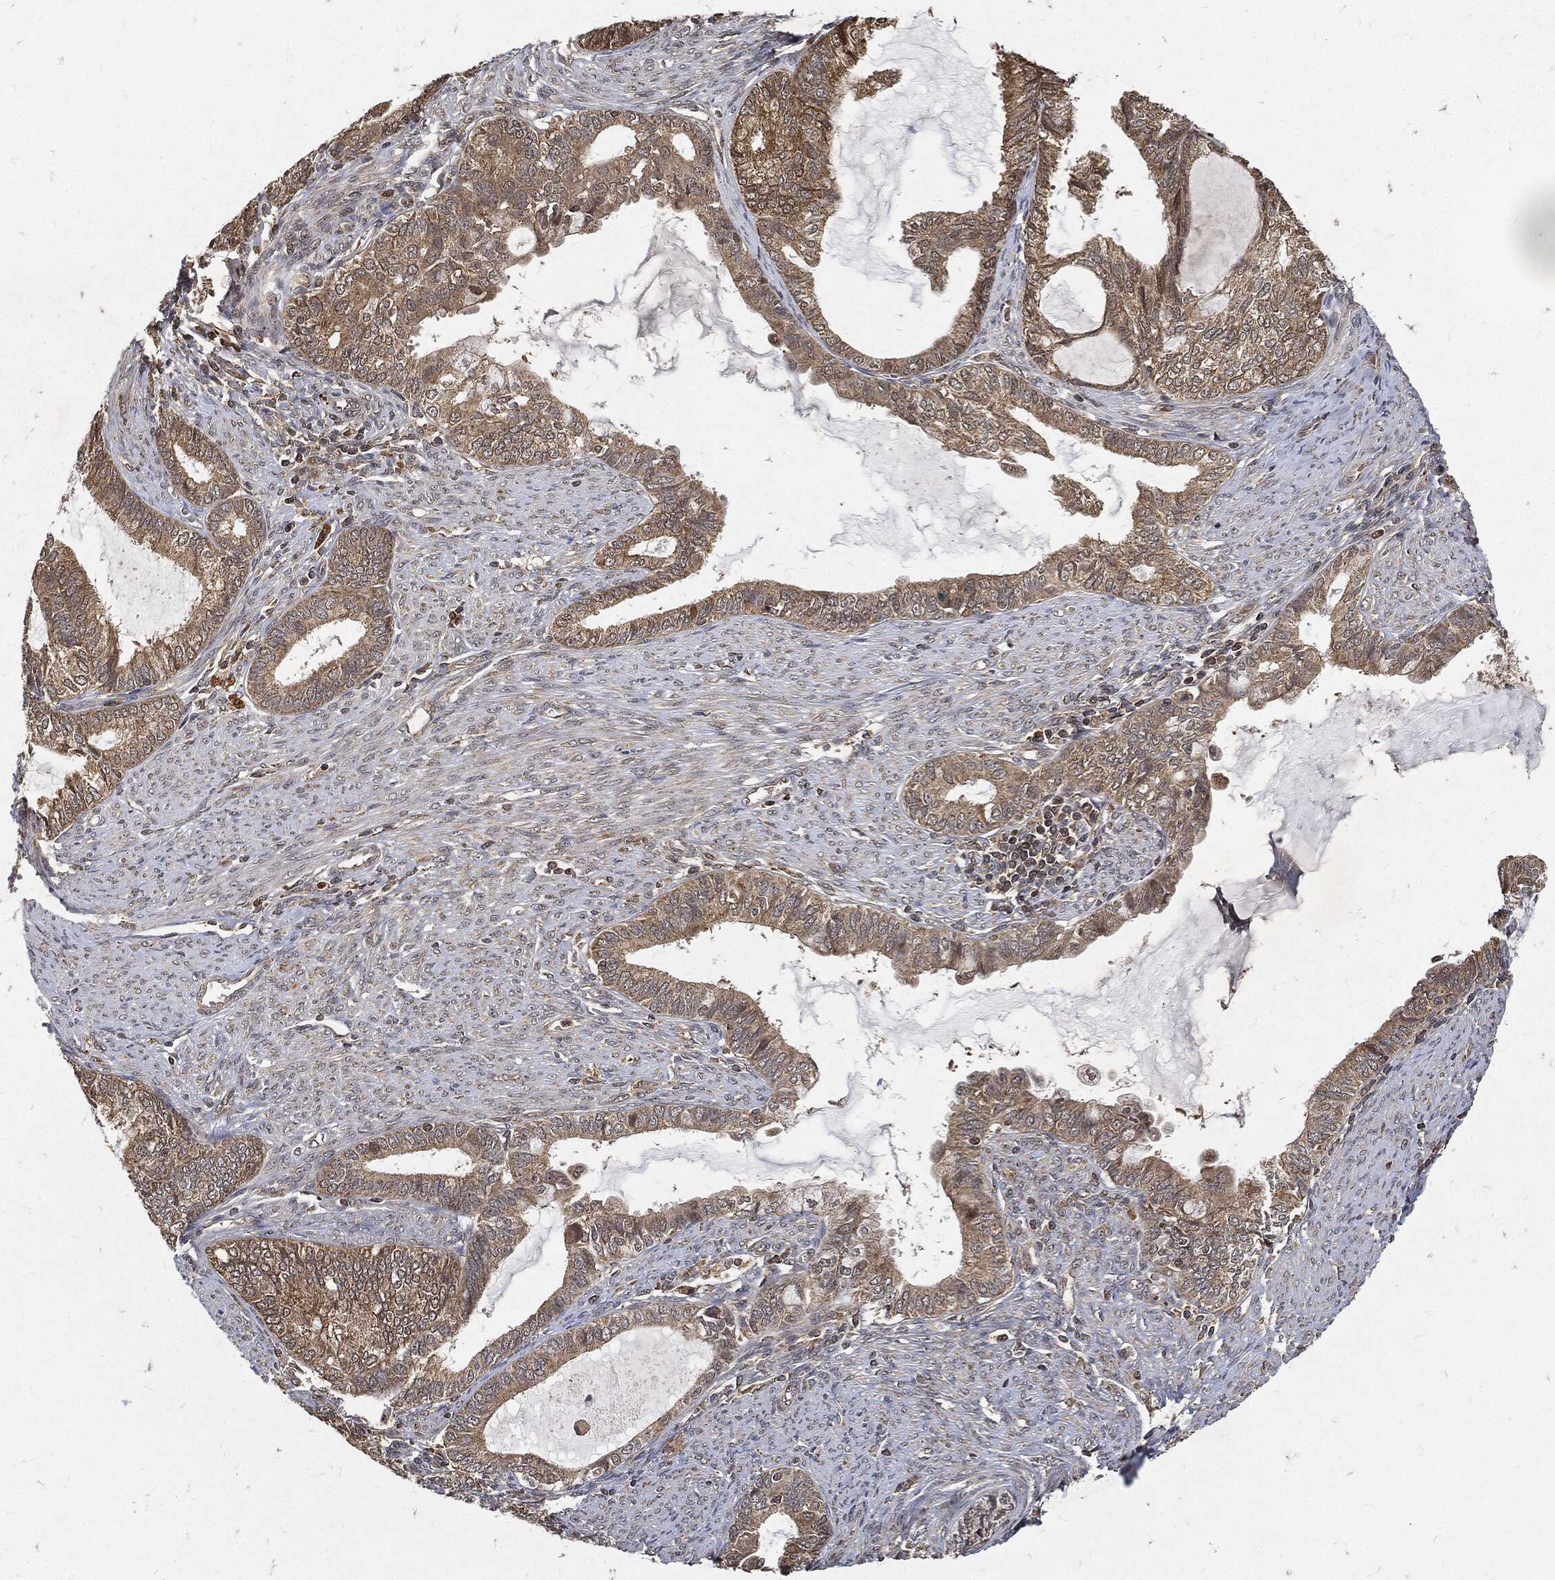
{"staining": {"intensity": "weak", "quantity": ">75%", "location": "cytoplasmic/membranous"}, "tissue": "endometrial cancer", "cell_type": "Tumor cells", "image_type": "cancer", "snomed": [{"axis": "morphology", "description": "Adenocarcinoma, NOS"}, {"axis": "topography", "description": "Endometrium"}], "caption": "Protein positivity by immunohistochemistry reveals weak cytoplasmic/membranous positivity in about >75% of tumor cells in adenocarcinoma (endometrial).", "gene": "ZNF226", "patient": {"sex": "female", "age": 86}}